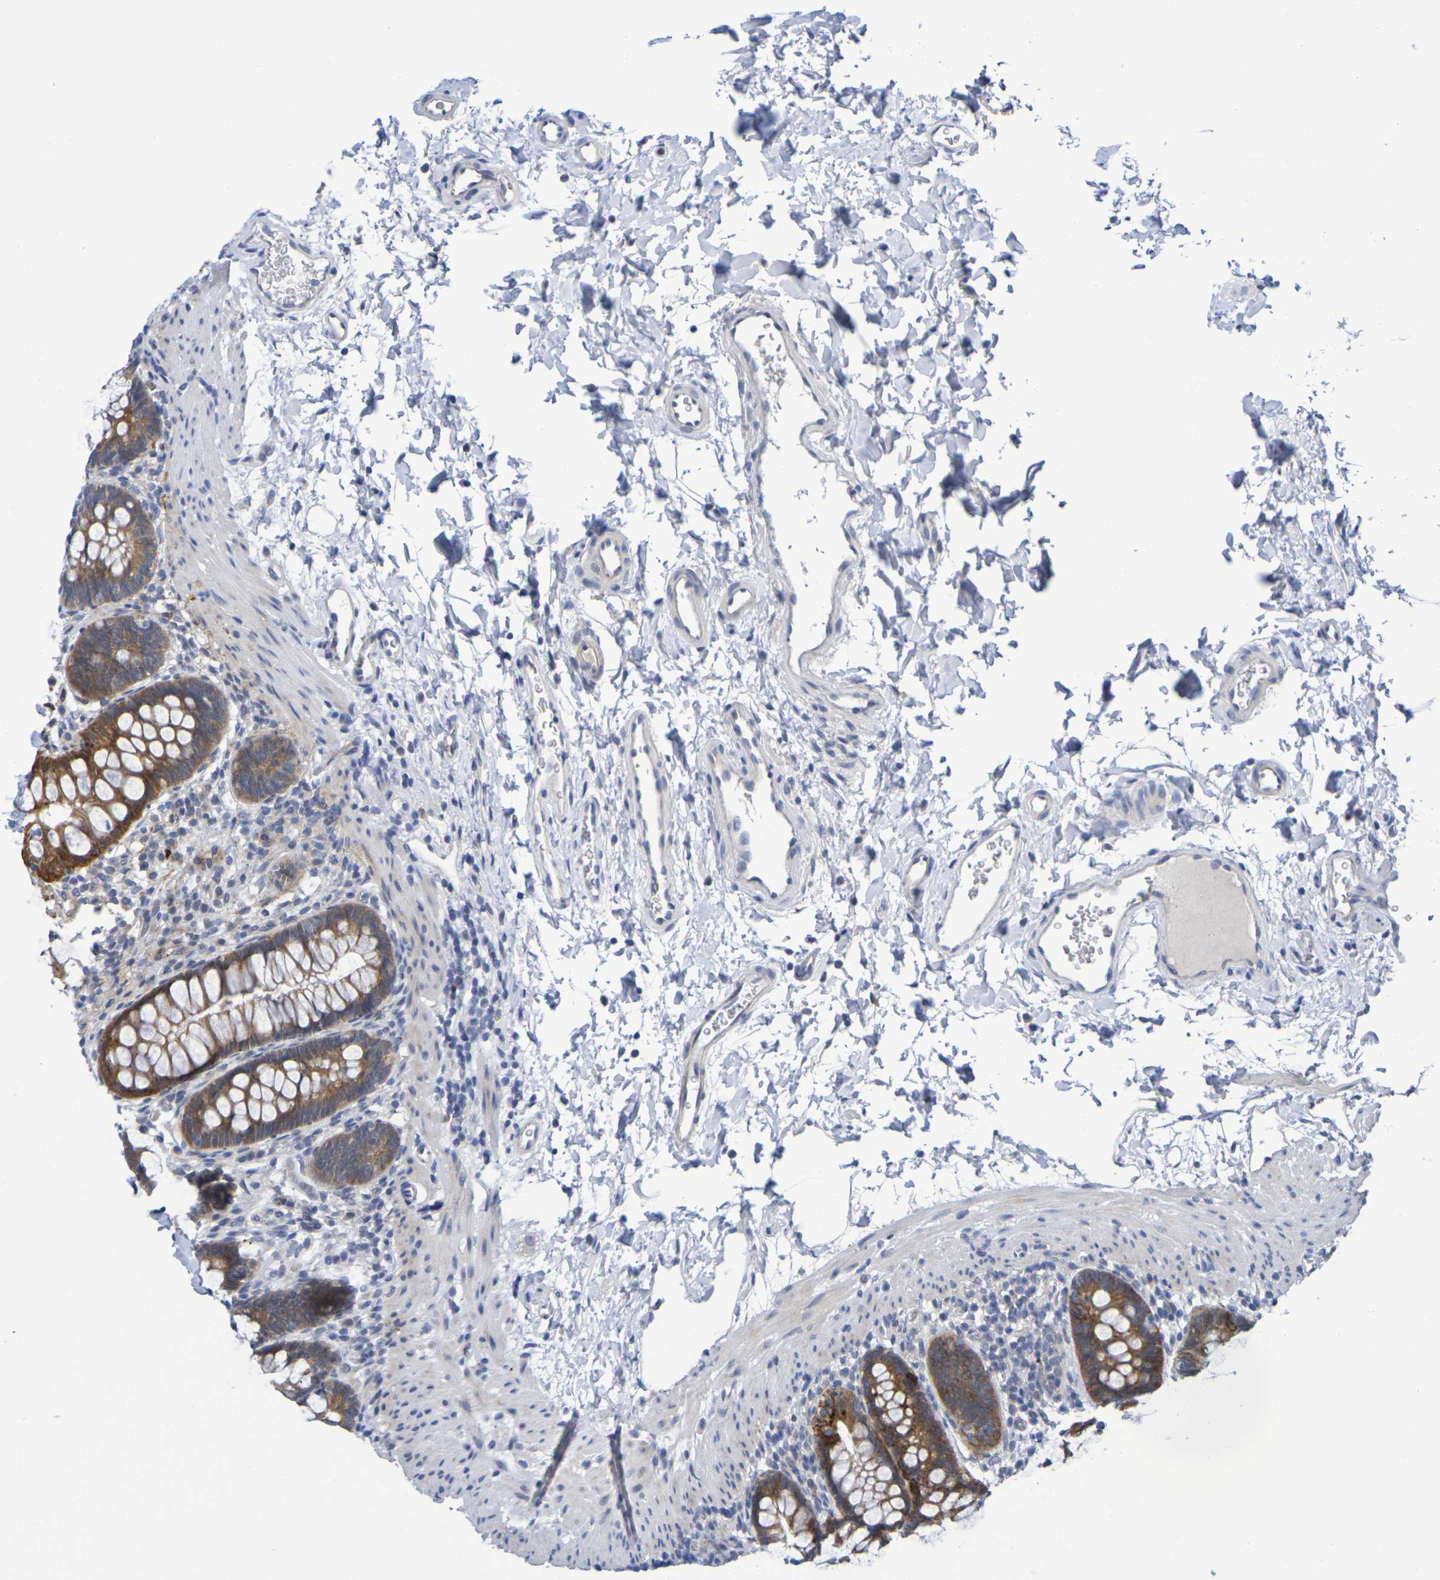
{"staining": {"intensity": "moderate", "quantity": ">75%", "location": "cytoplasmic/membranous"}, "tissue": "rectum", "cell_type": "Glandular cells", "image_type": "normal", "snomed": [{"axis": "morphology", "description": "Normal tissue, NOS"}, {"axis": "topography", "description": "Rectum"}], "caption": "The immunohistochemical stain shows moderate cytoplasmic/membranous positivity in glandular cells of normal rectum.", "gene": "SDC4", "patient": {"sex": "female", "age": 24}}